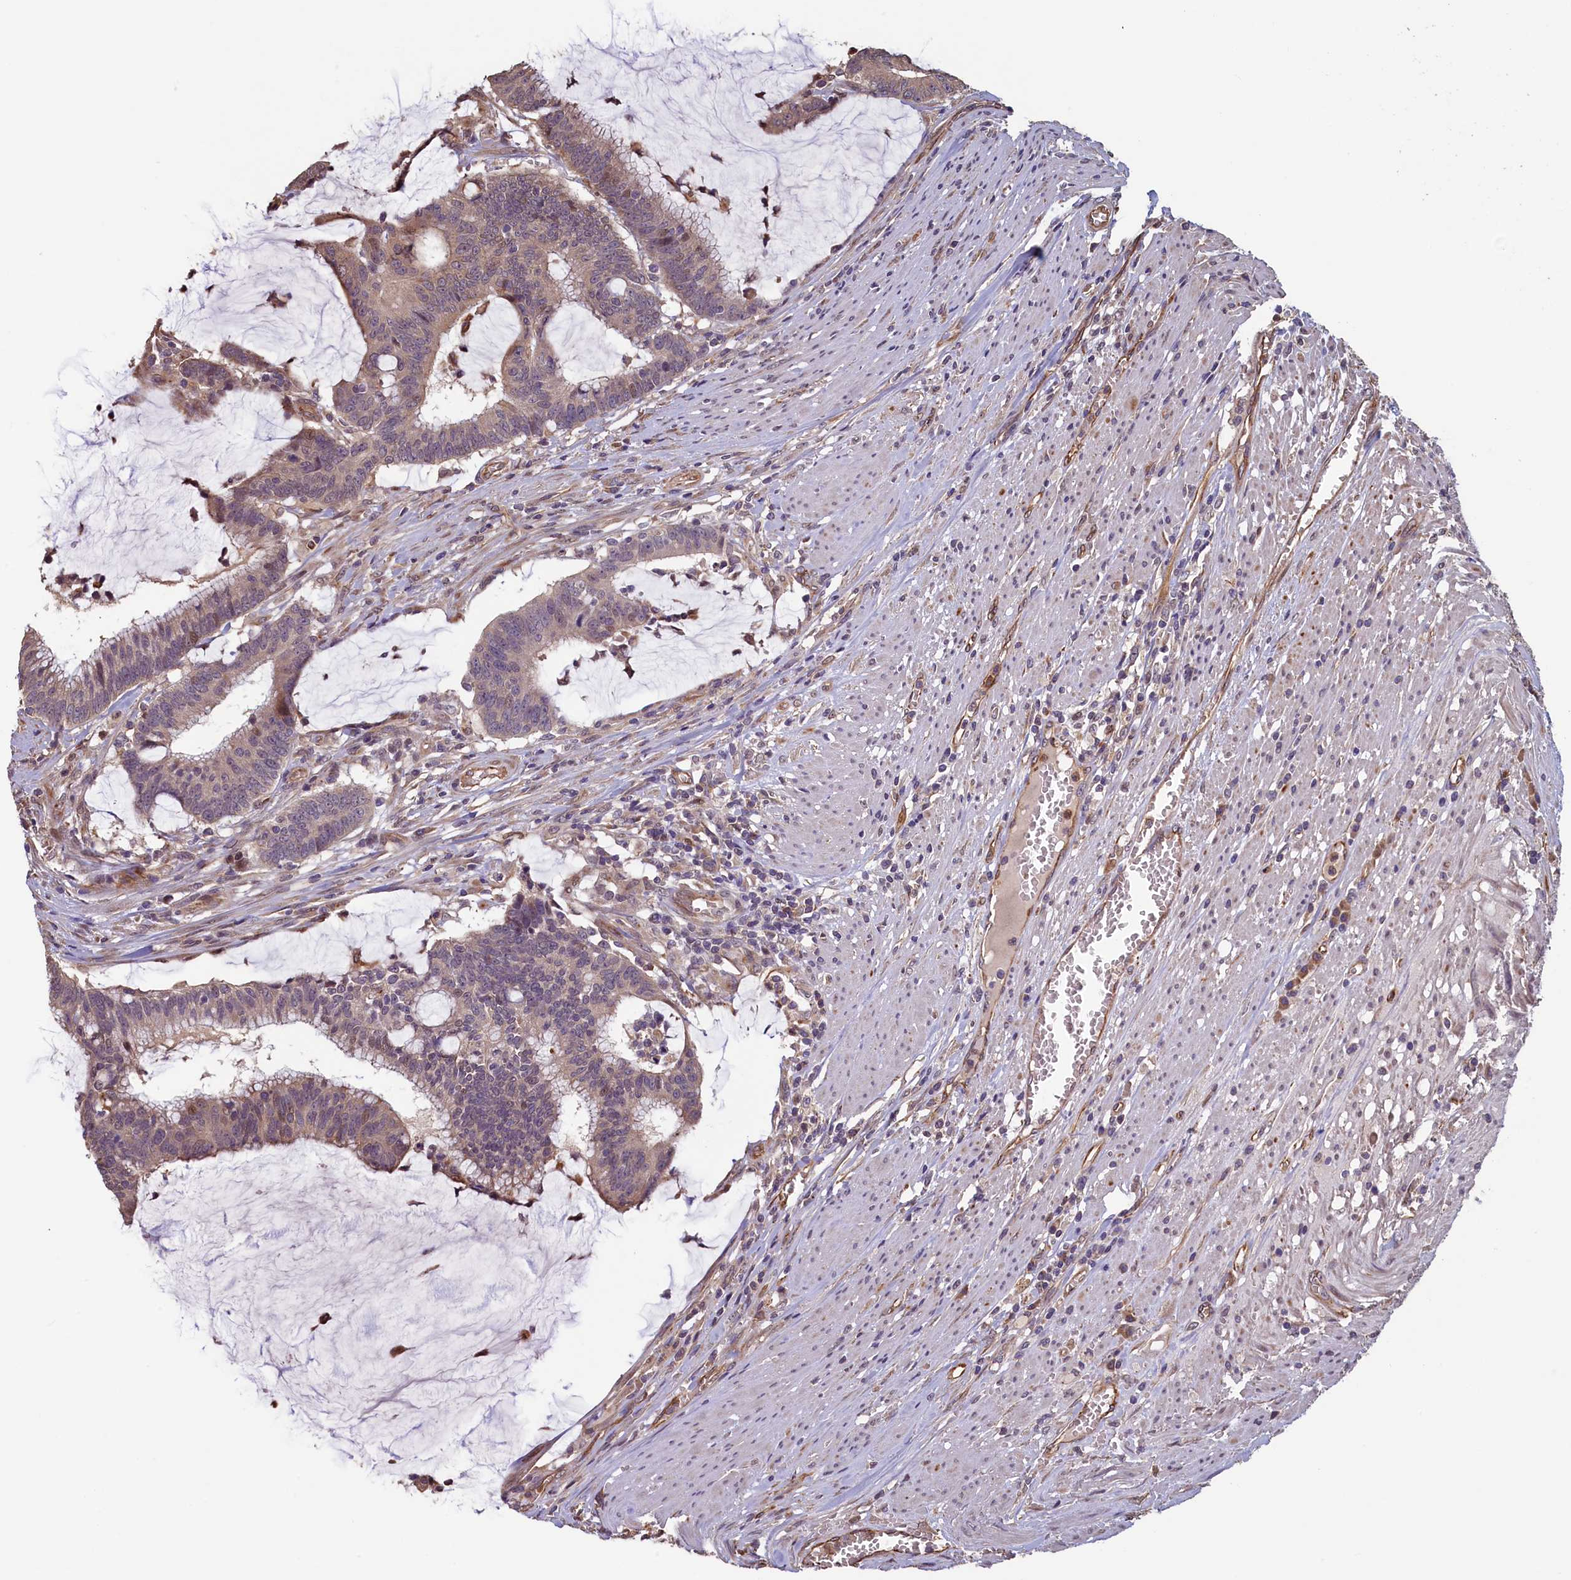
{"staining": {"intensity": "weak", "quantity": "<25%", "location": "nuclear"}, "tissue": "colorectal cancer", "cell_type": "Tumor cells", "image_type": "cancer", "snomed": [{"axis": "morphology", "description": "Adenocarcinoma, NOS"}, {"axis": "topography", "description": "Rectum"}], "caption": "Tumor cells show no significant staining in adenocarcinoma (colorectal).", "gene": "ACSBG1", "patient": {"sex": "female", "age": 77}}